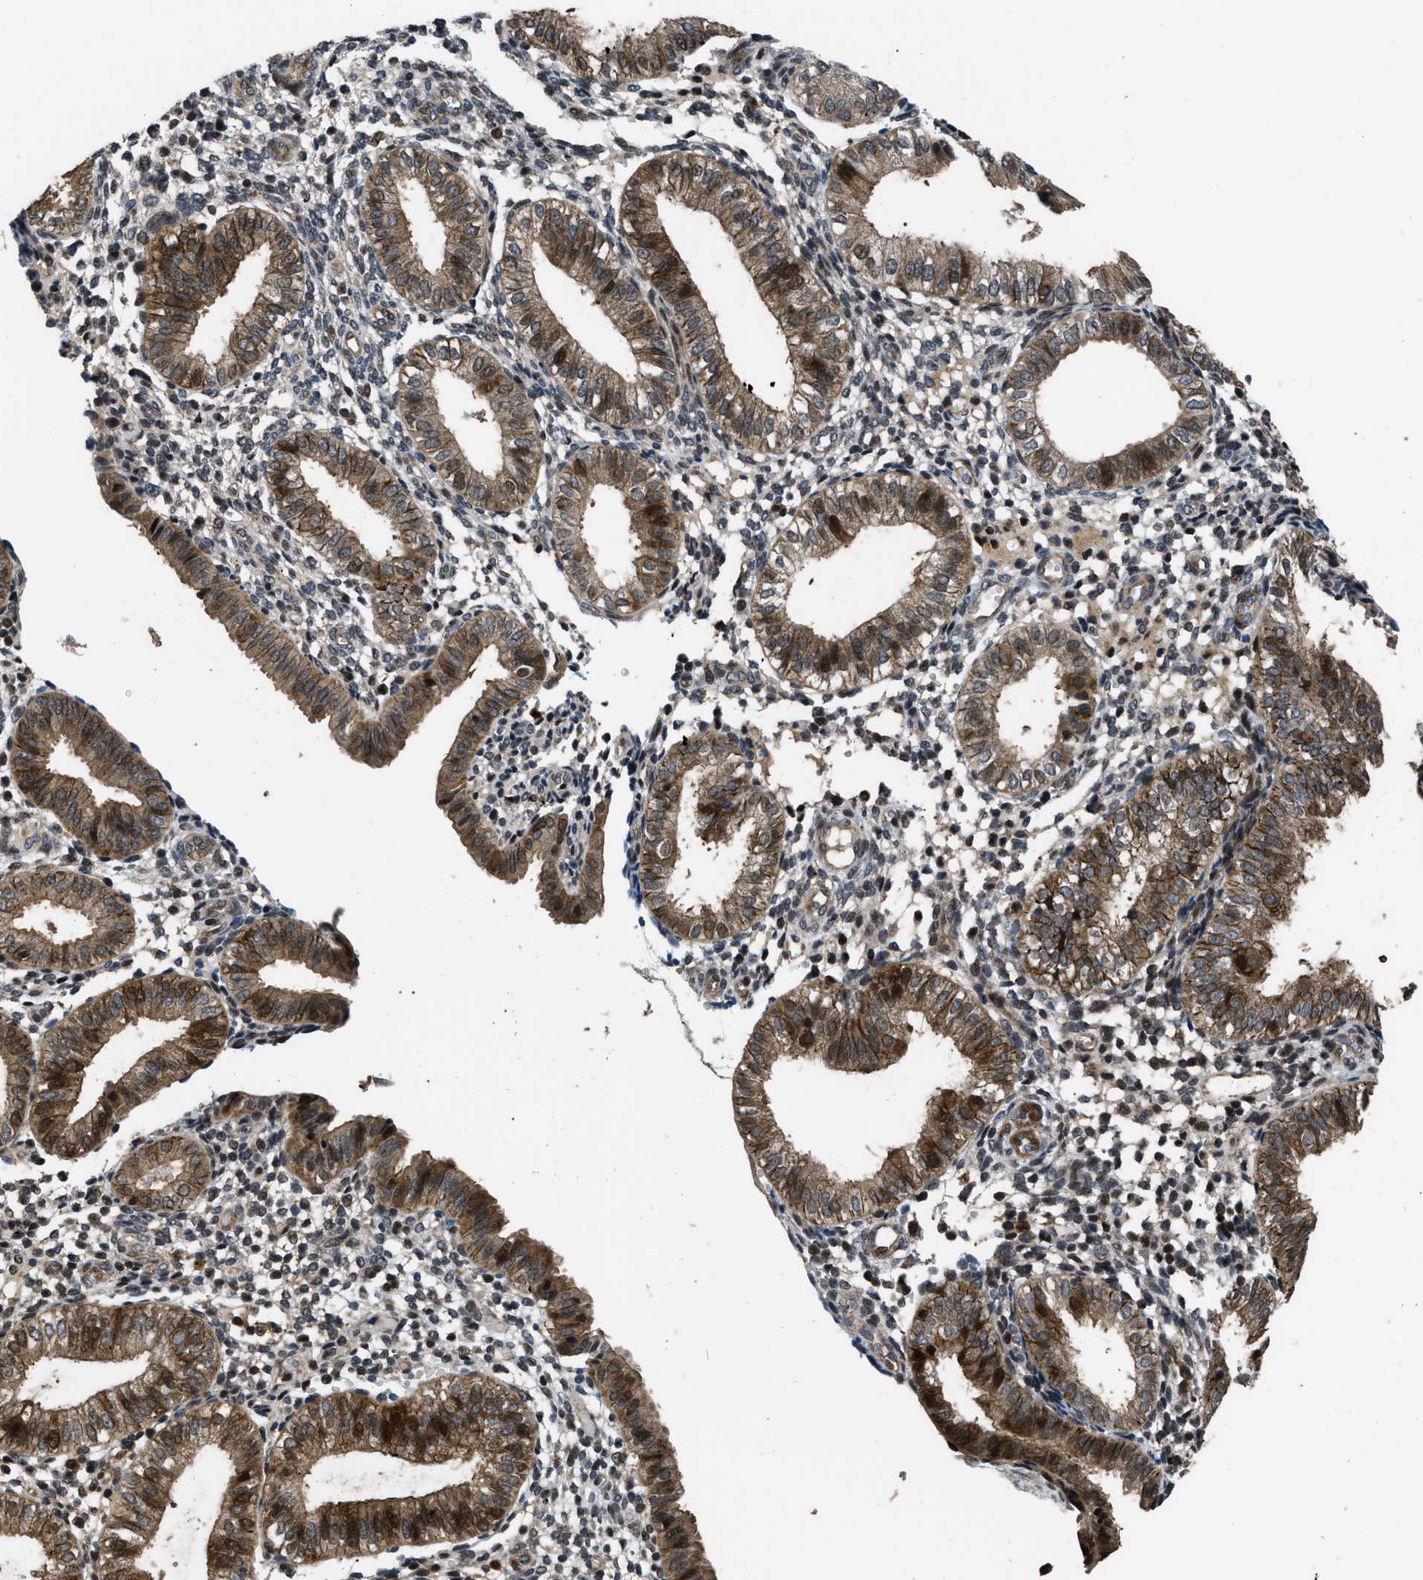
{"staining": {"intensity": "moderate", "quantity": "<25%", "location": "cytoplasmic/membranous,nuclear"}, "tissue": "endometrium", "cell_type": "Cells in endometrial stroma", "image_type": "normal", "snomed": [{"axis": "morphology", "description": "Normal tissue, NOS"}, {"axis": "topography", "description": "Endometrium"}], "caption": "Cells in endometrial stroma display low levels of moderate cytoplasmic/membranous,nuclear expression in about <25% of cells in benign endometrium. (brown staining indicates protein expression, while blue staining denotes nuclei).", "gene": "CTBS", "patient": {"sex": "female", "age": 39}}